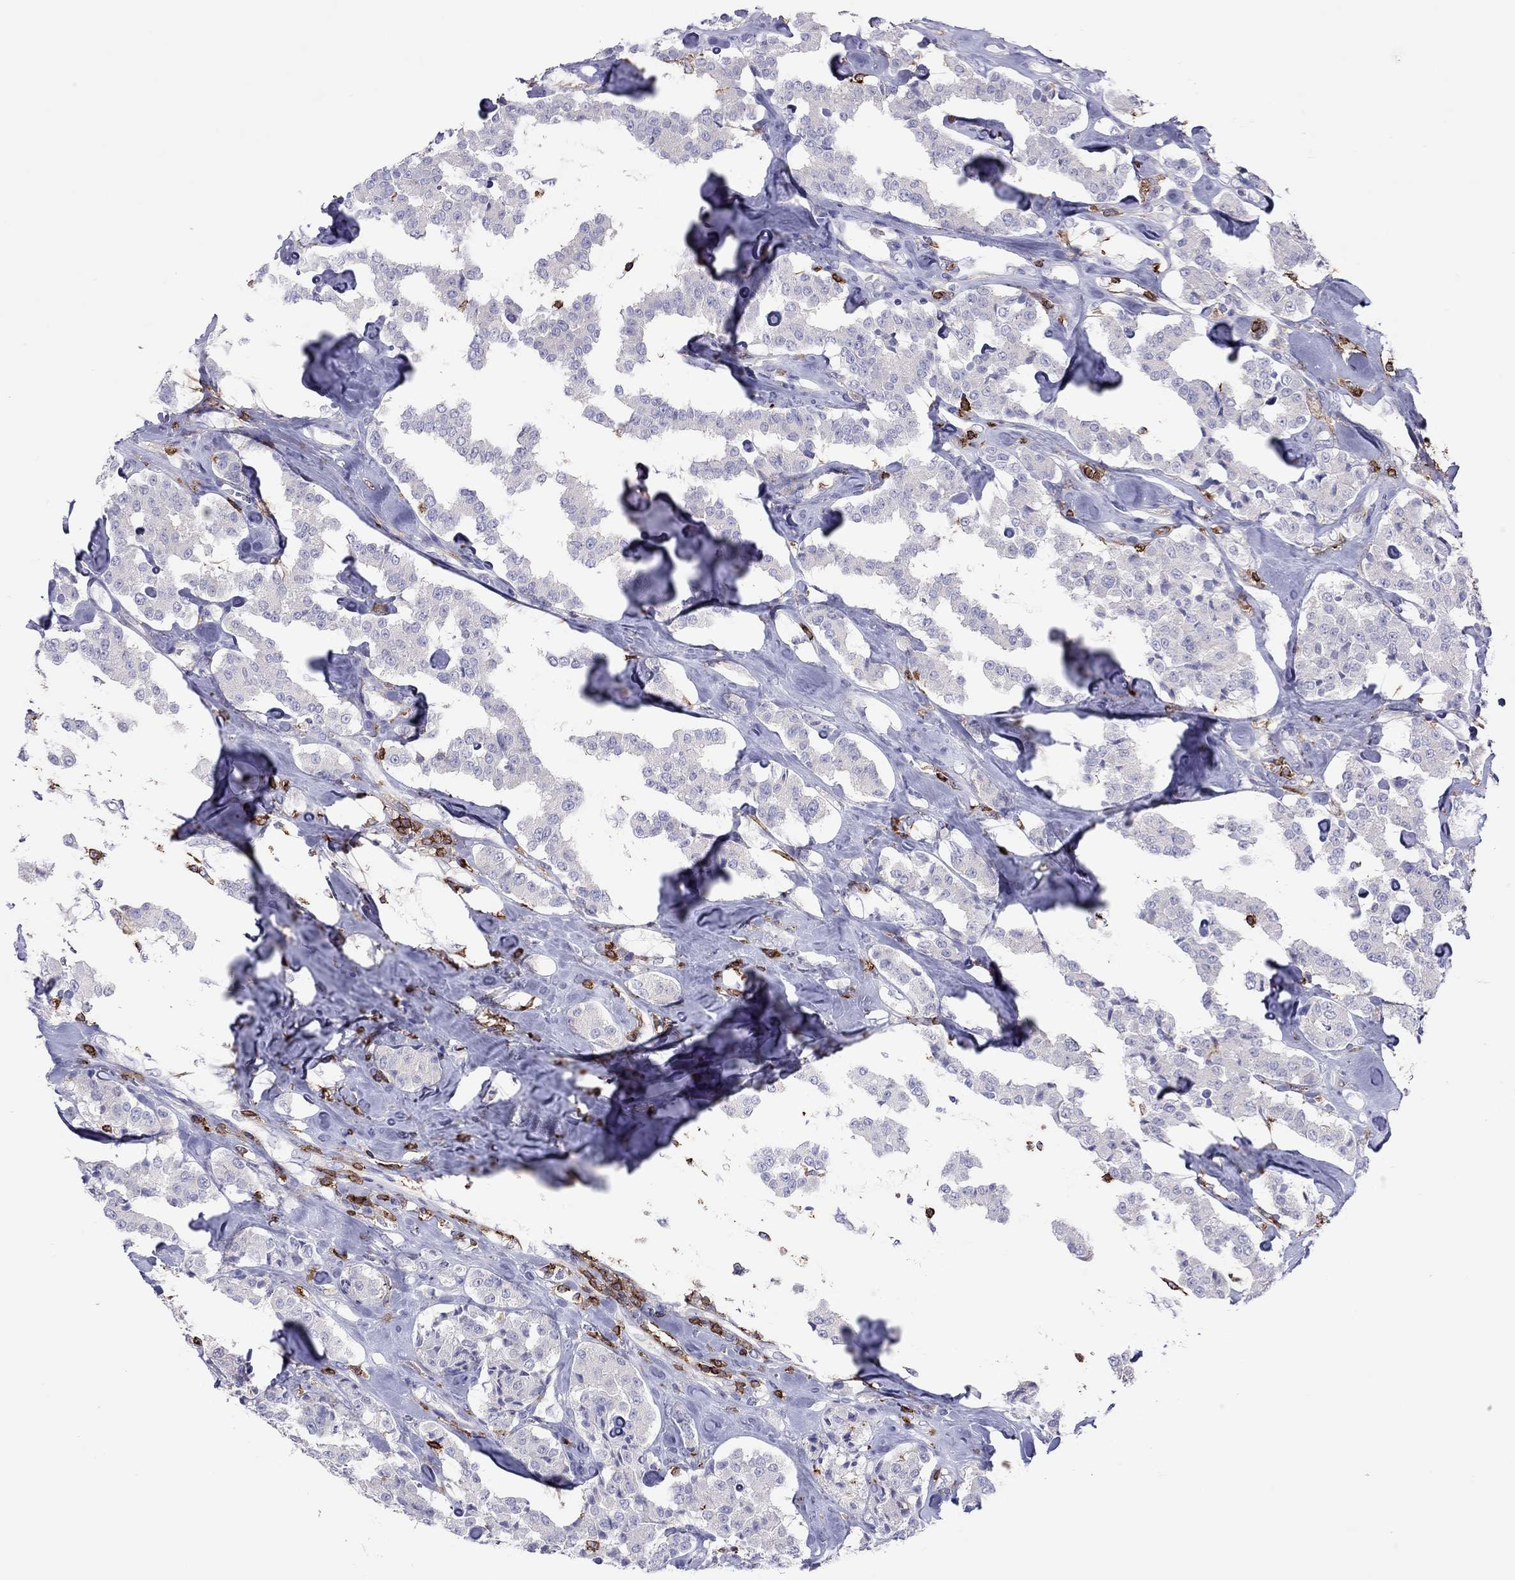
{"staining": {"intensity": "negative", "quantity": "none", "location": "none"}, "tissue": "carcinoid", "cell_type": "Tumor cells", "image_type": "cancer", "snomed": [{"axis": "morphology", "description": "Carcinoid, malignant, NOS"}, {"axis": "topography", "description": "Pancreas"}], "caption": "This is an immunohistochemistry (IHC) image of human carcinoid (malignant). There is no staining in tumor cells.", "gene": "MND1", "patient": {"sex": "male", "age": 41}}